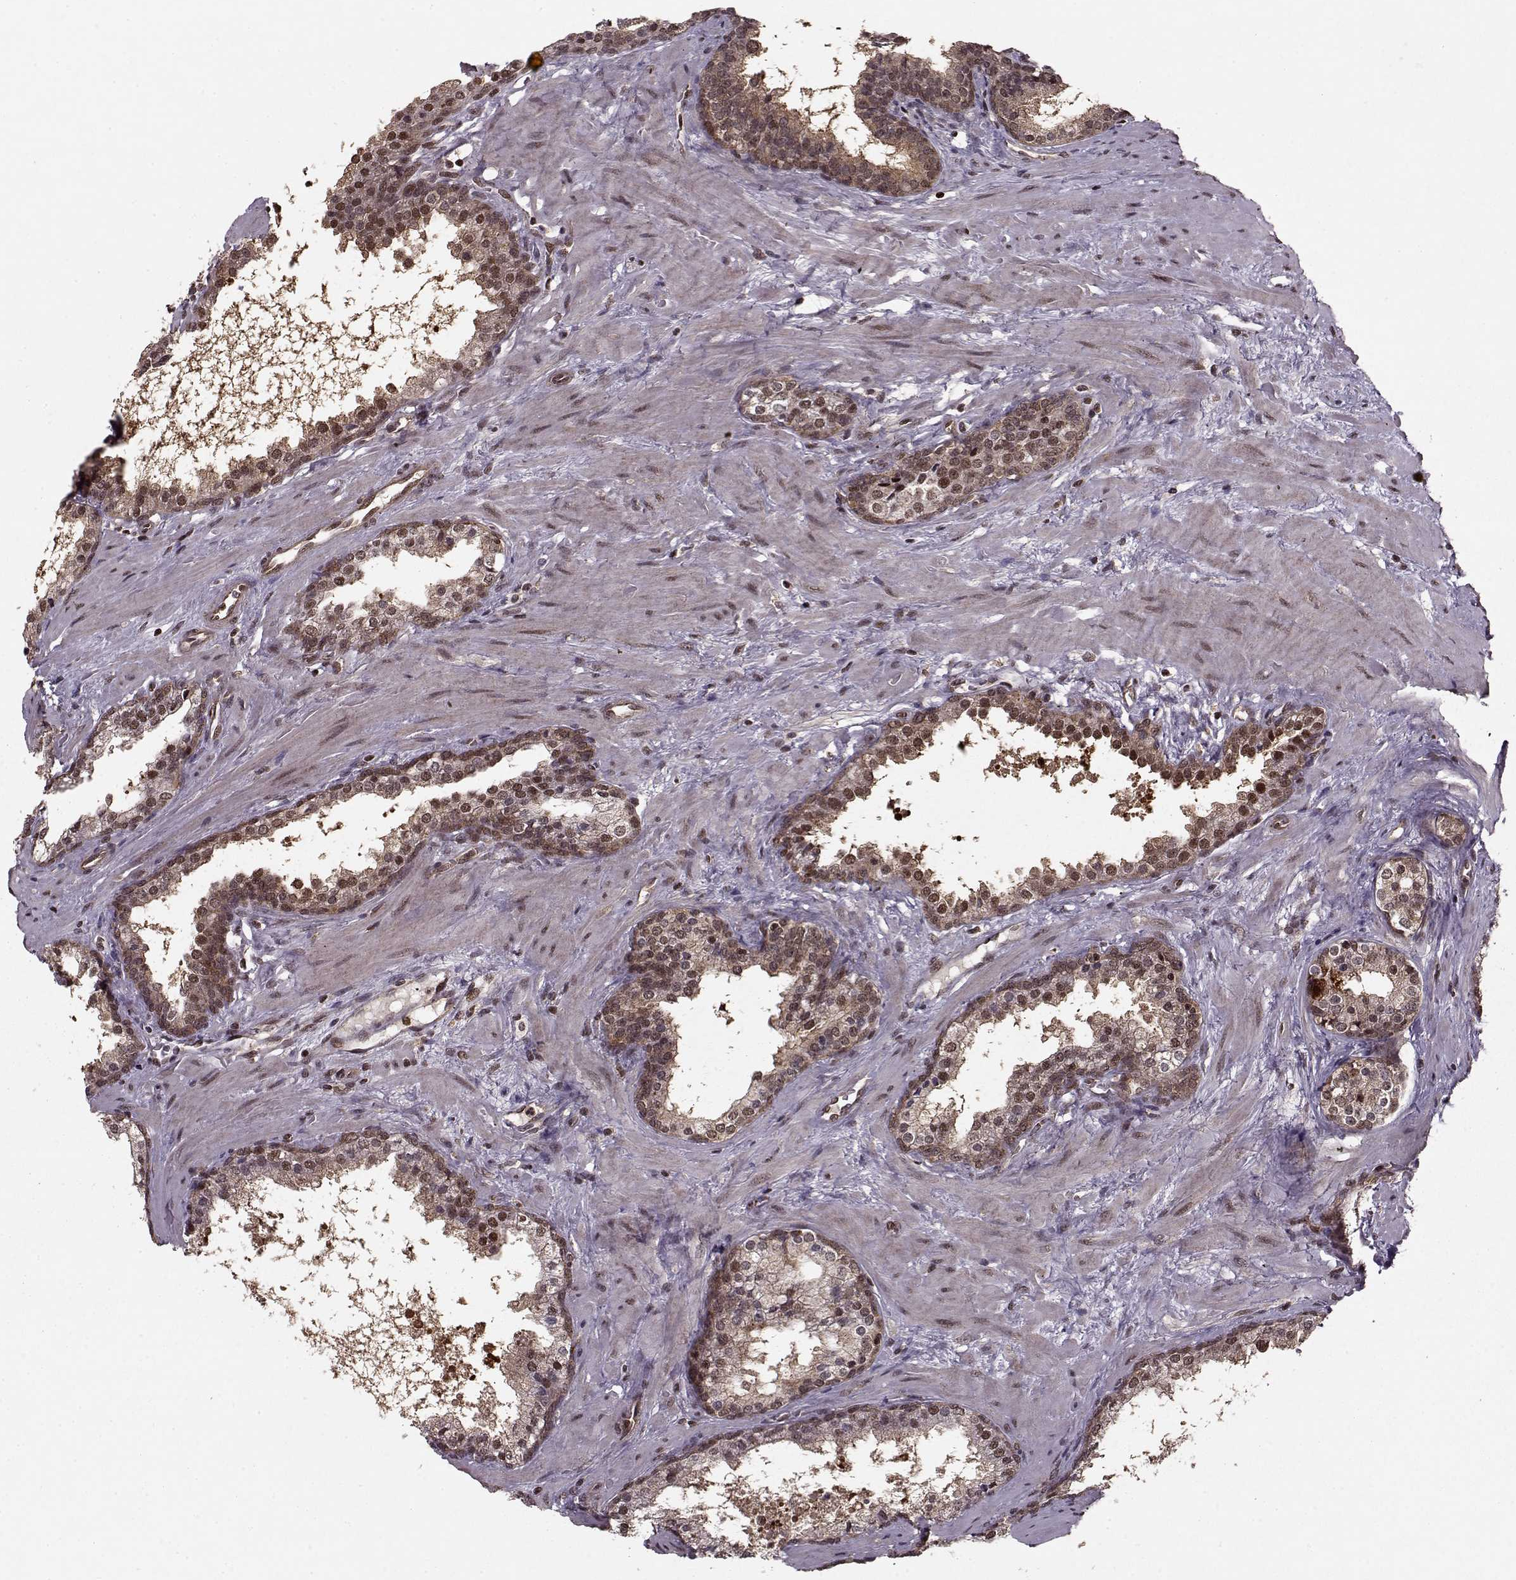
{"staining": {"intensity": "moderate", "quantity": ">75%", "location": "cytoplasmic/membranous,nuclear"}, "tissue": "prostate cancer", "cell_type": "Tumor cells", "image_type": "cancer", "snomed": [{"axis": "morphology", "description": "Adenocarcinoma, NOS"}, {"axis": "topography", "description": "Prostate"}], "caption": "Moderate cytoplasmic/membranous and nuclear protein positivity is seen in approximately >75% of tumor cells in prostate adenocarcinoma.", "gene": "PSMA7", "patient": {"sex": "male", "age": 66}}